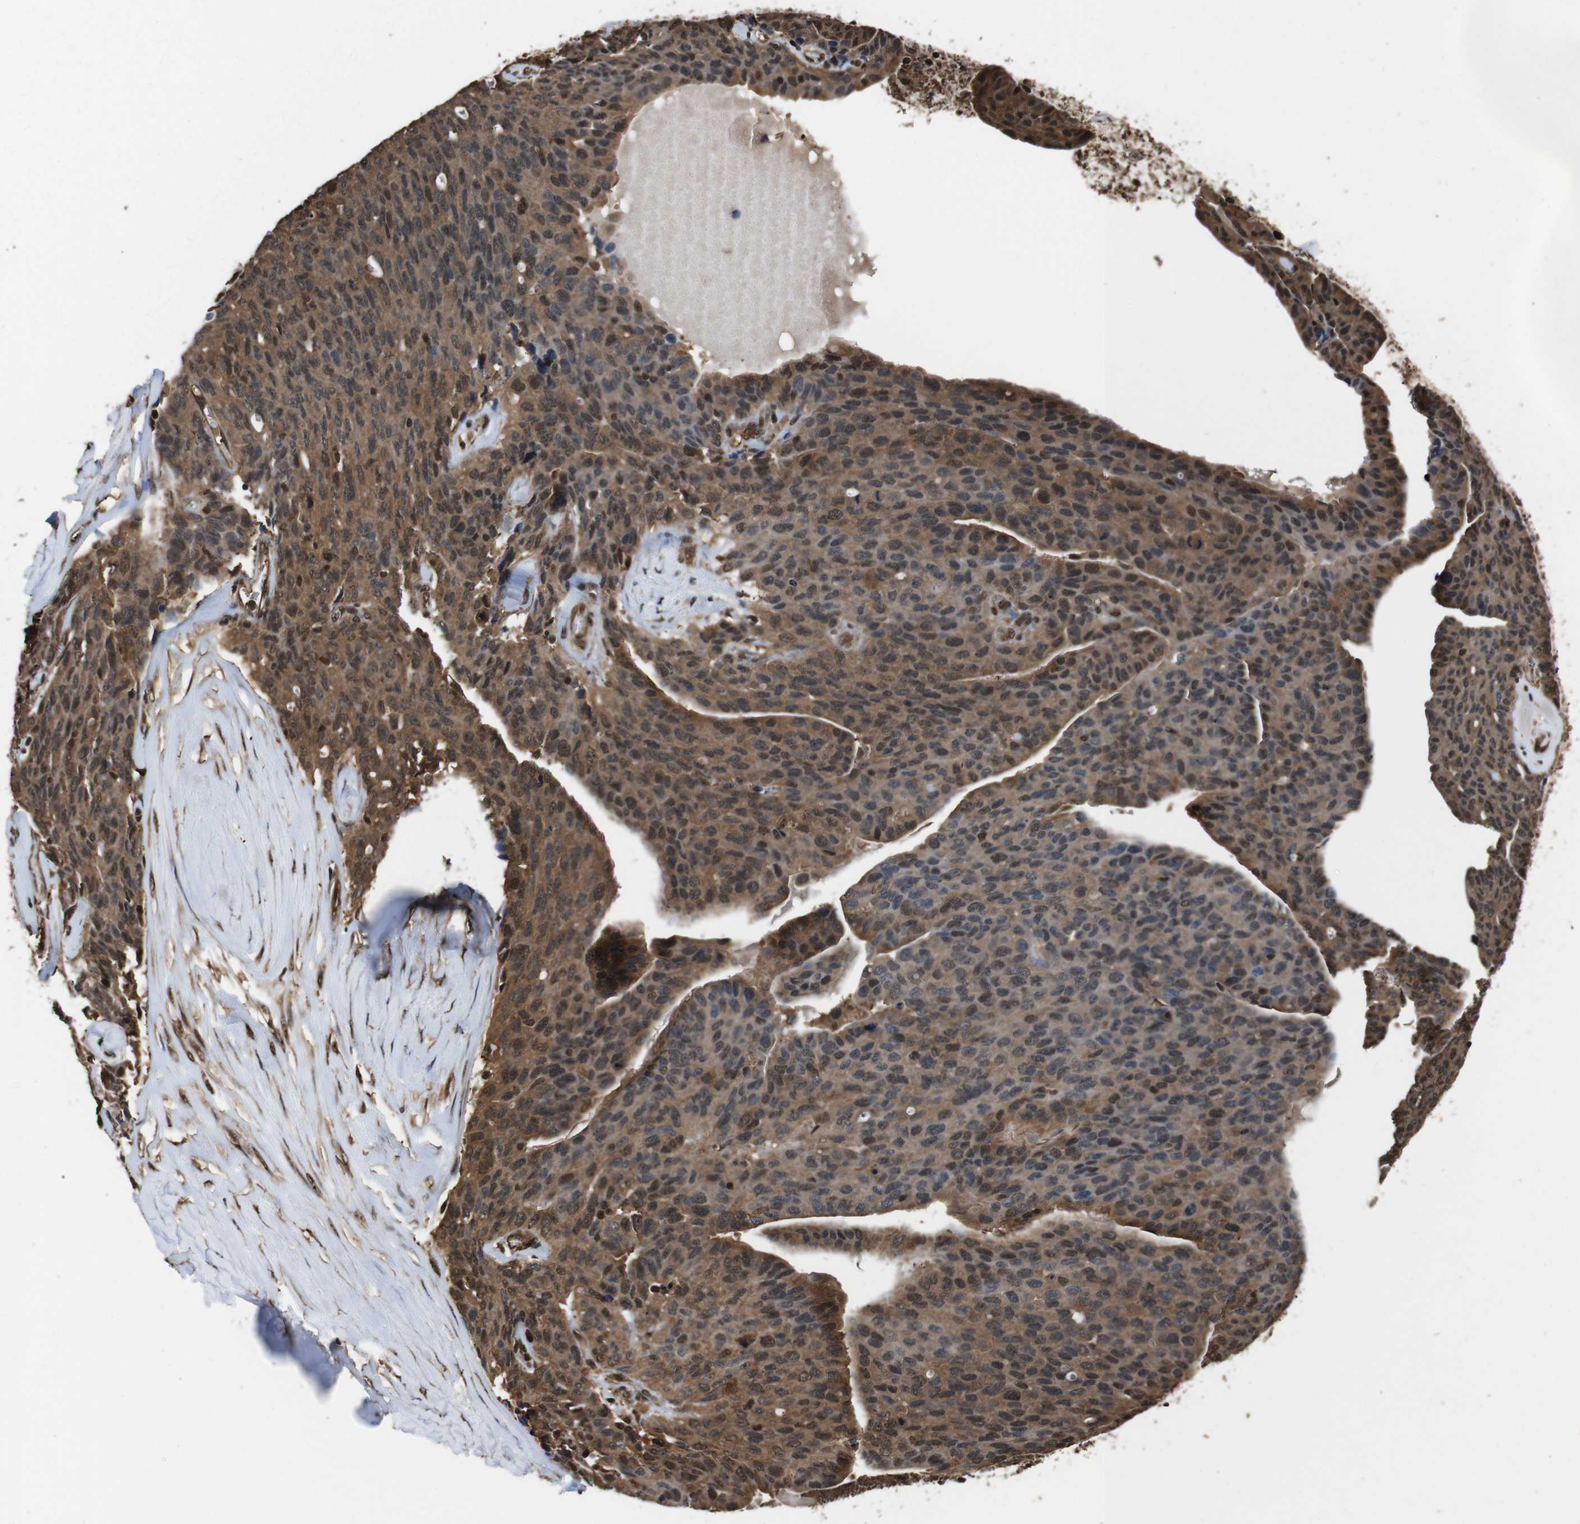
{"staining": {"intensity": "moderate", "quantity": ">75%", "location": "cytoplasmic/membranous,nuclear"}, "tissue": "ovarian cancer", "cell_type": "Tumor cells", "image_type": "cancer", "snomed": [{"axis": "morphology", "description": "Carcinoma, endometroid"}, {"axis": "topography", "description": "Ovary"}], "caption": "Immunohistochemistry (IHC) (DAB (3,3'-diaminobenzidine)) staining of ovarian endometroid carcinoma demonstrates moderate cytoplasmic/membranous and nuclear protein positivity in approximately >75% of tumor cells.", "gene": "VCP", "patient": {"sex": "female", "age": 60}}